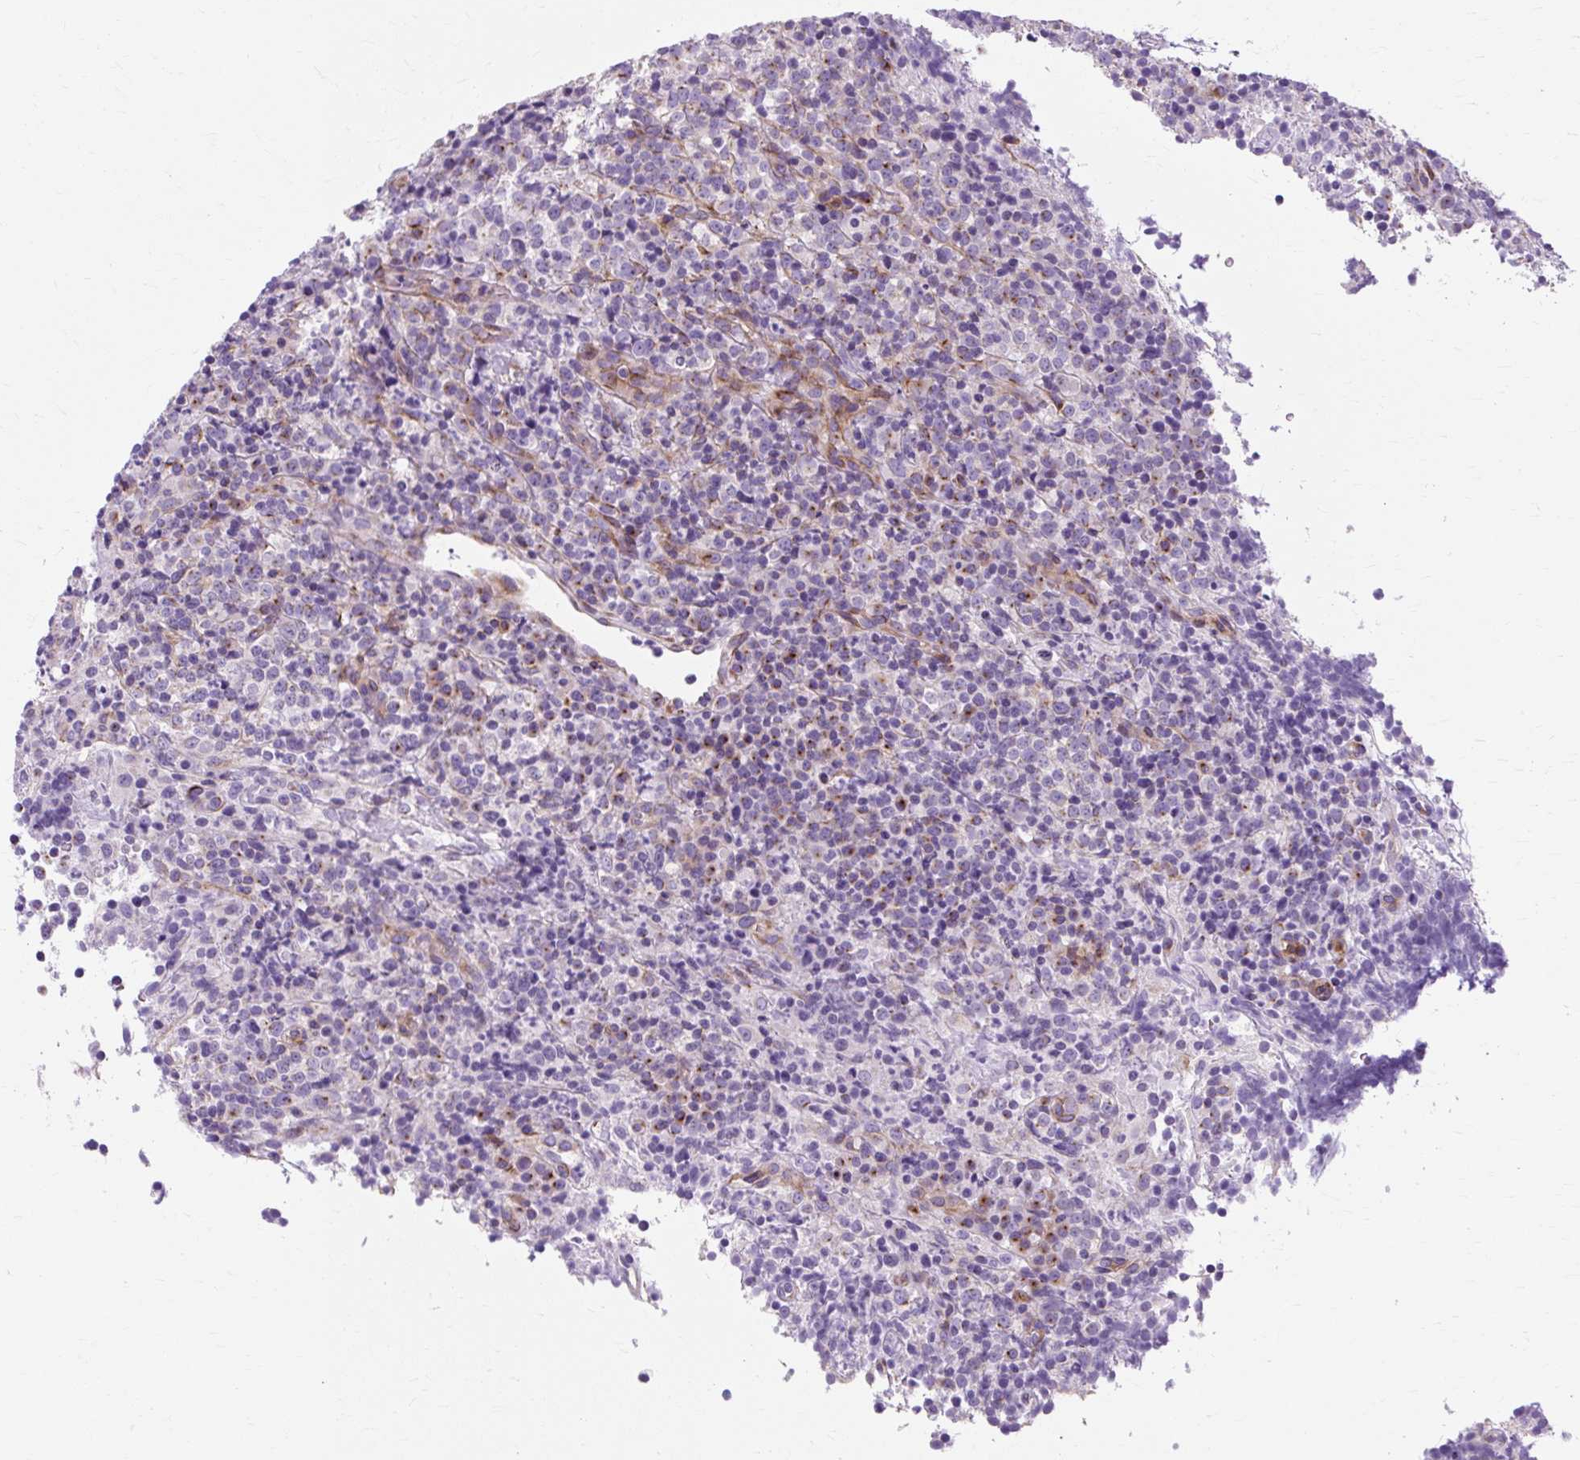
{"staining": {"intensity": "negative", "quantity": "none", "location": "none"}, "tissue": "lymphoma", "cell_type": "Tumor cells", "image_type": "cancer", "snomed": [{"axis": "morphology", "description": "Malignant lymphoma, non-Hodgkin's type, High grade"}, {"axis": "topography", "description": "Lymph node"}], "caption": "IHC histopathology image of neoplastic tissue: human lymphoma stained with DAB (3,3'-diaminobenzidine) demonstrates no significant protein expression in tumor cells.", "gene": "TMEM89", "patient": {"sex": "male", "age": 54}}